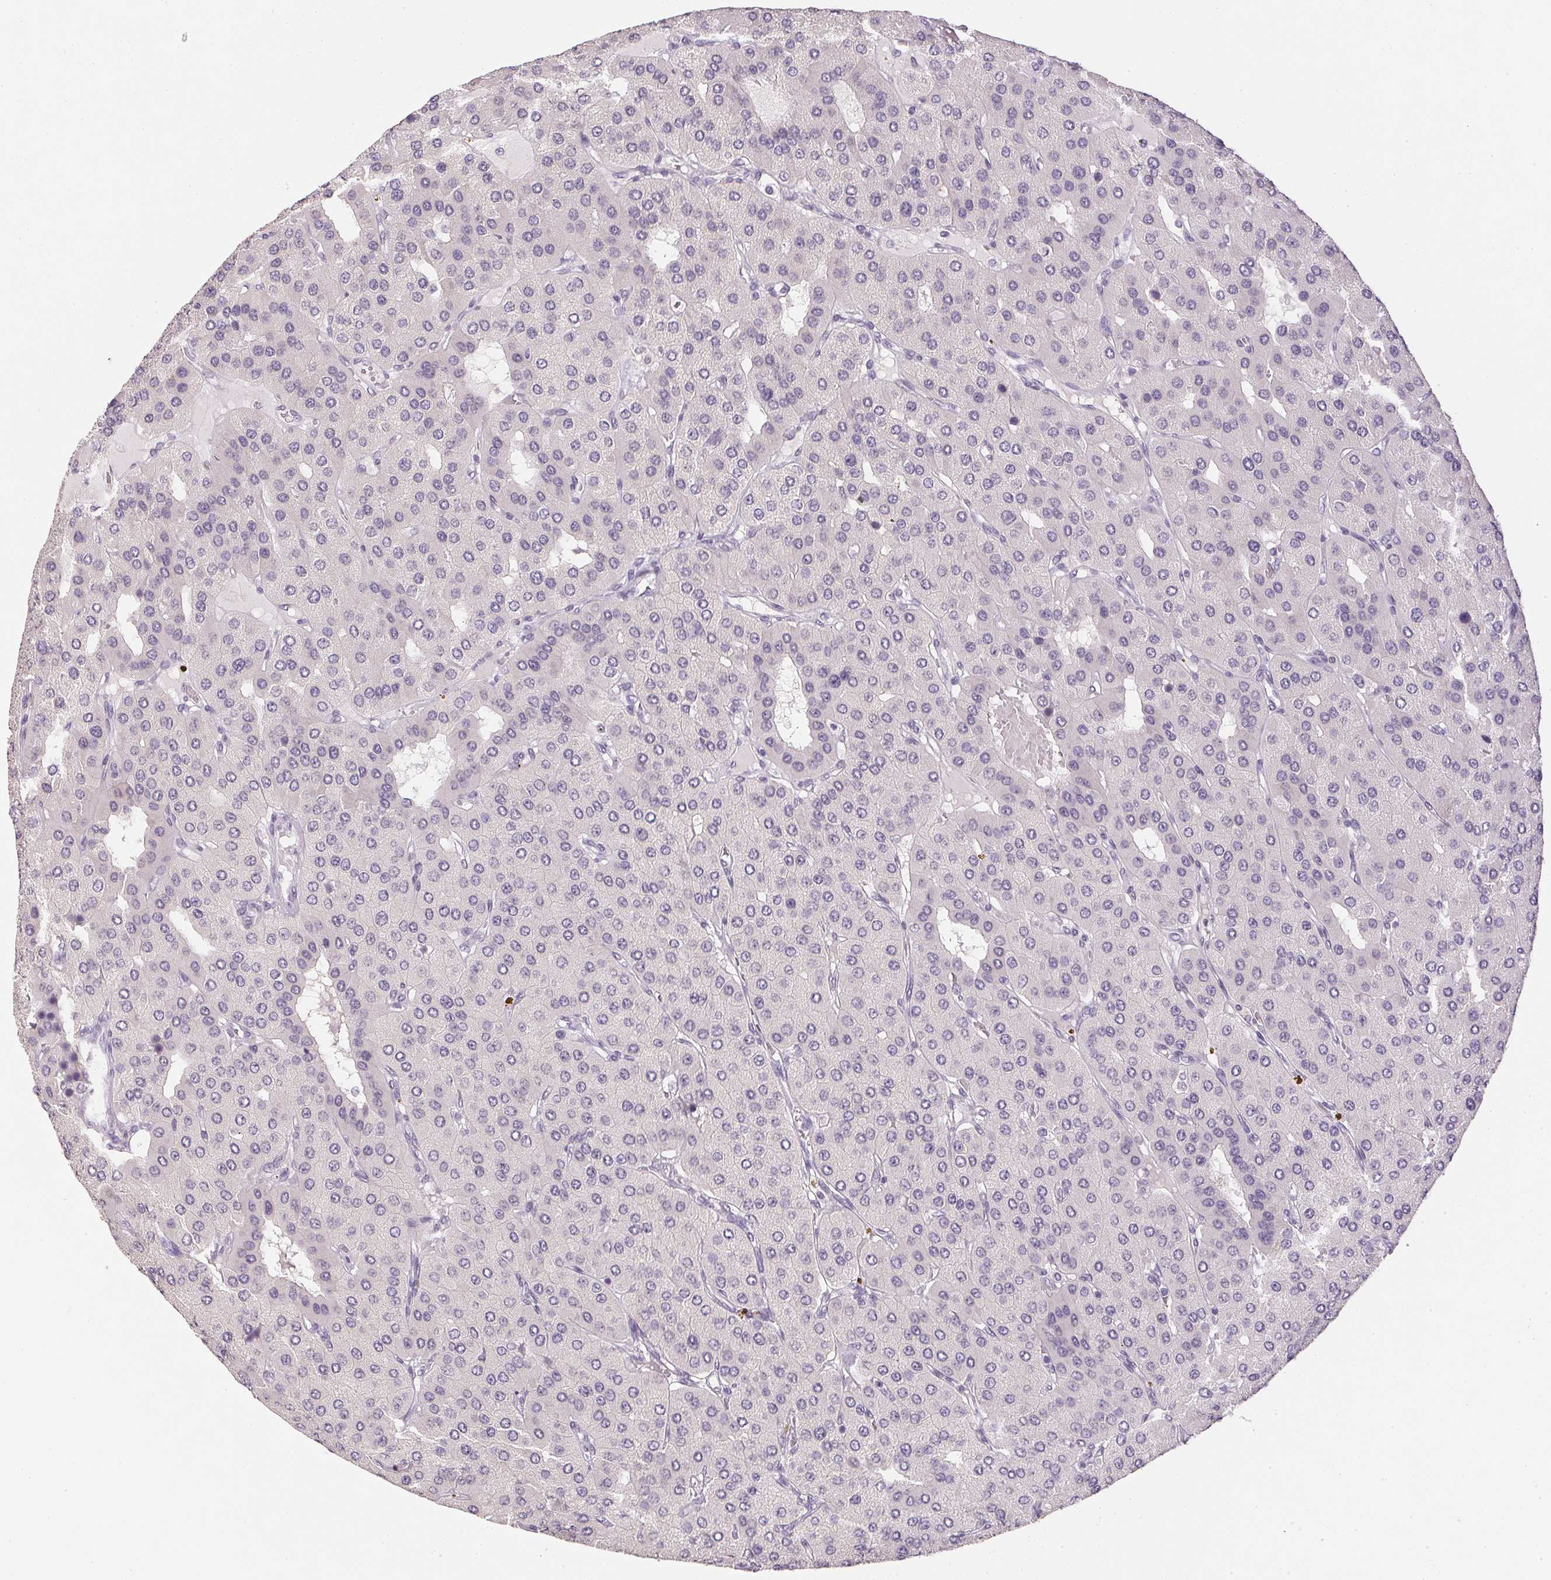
{"staining": {"intensity": "negative", "quantity": "none", "location": "none"}, "tissue": "parathyroid gland", "cell_type": "Glandular cells", "image_type": "normal", "snomed": [{"axis": "morphology", "description": "Normal tissue, NOS"}, {"axis": "morphology", "description": "Adenoma, NOS"}, {"axis": "topography", "description": "Parathyroid gland"}], "caption": "IHC image of benign parathyroid gland: human parathyroid gland stained with DAB (3,3'-diaminobenzidine) shows no significant protein positivity in glandular cells. (DAB (3,3'-diaminobenzidine) IHC with hematoxylin counter stain).", "gene": "PPY", "patient": {"sex": "female", "age": 86}}